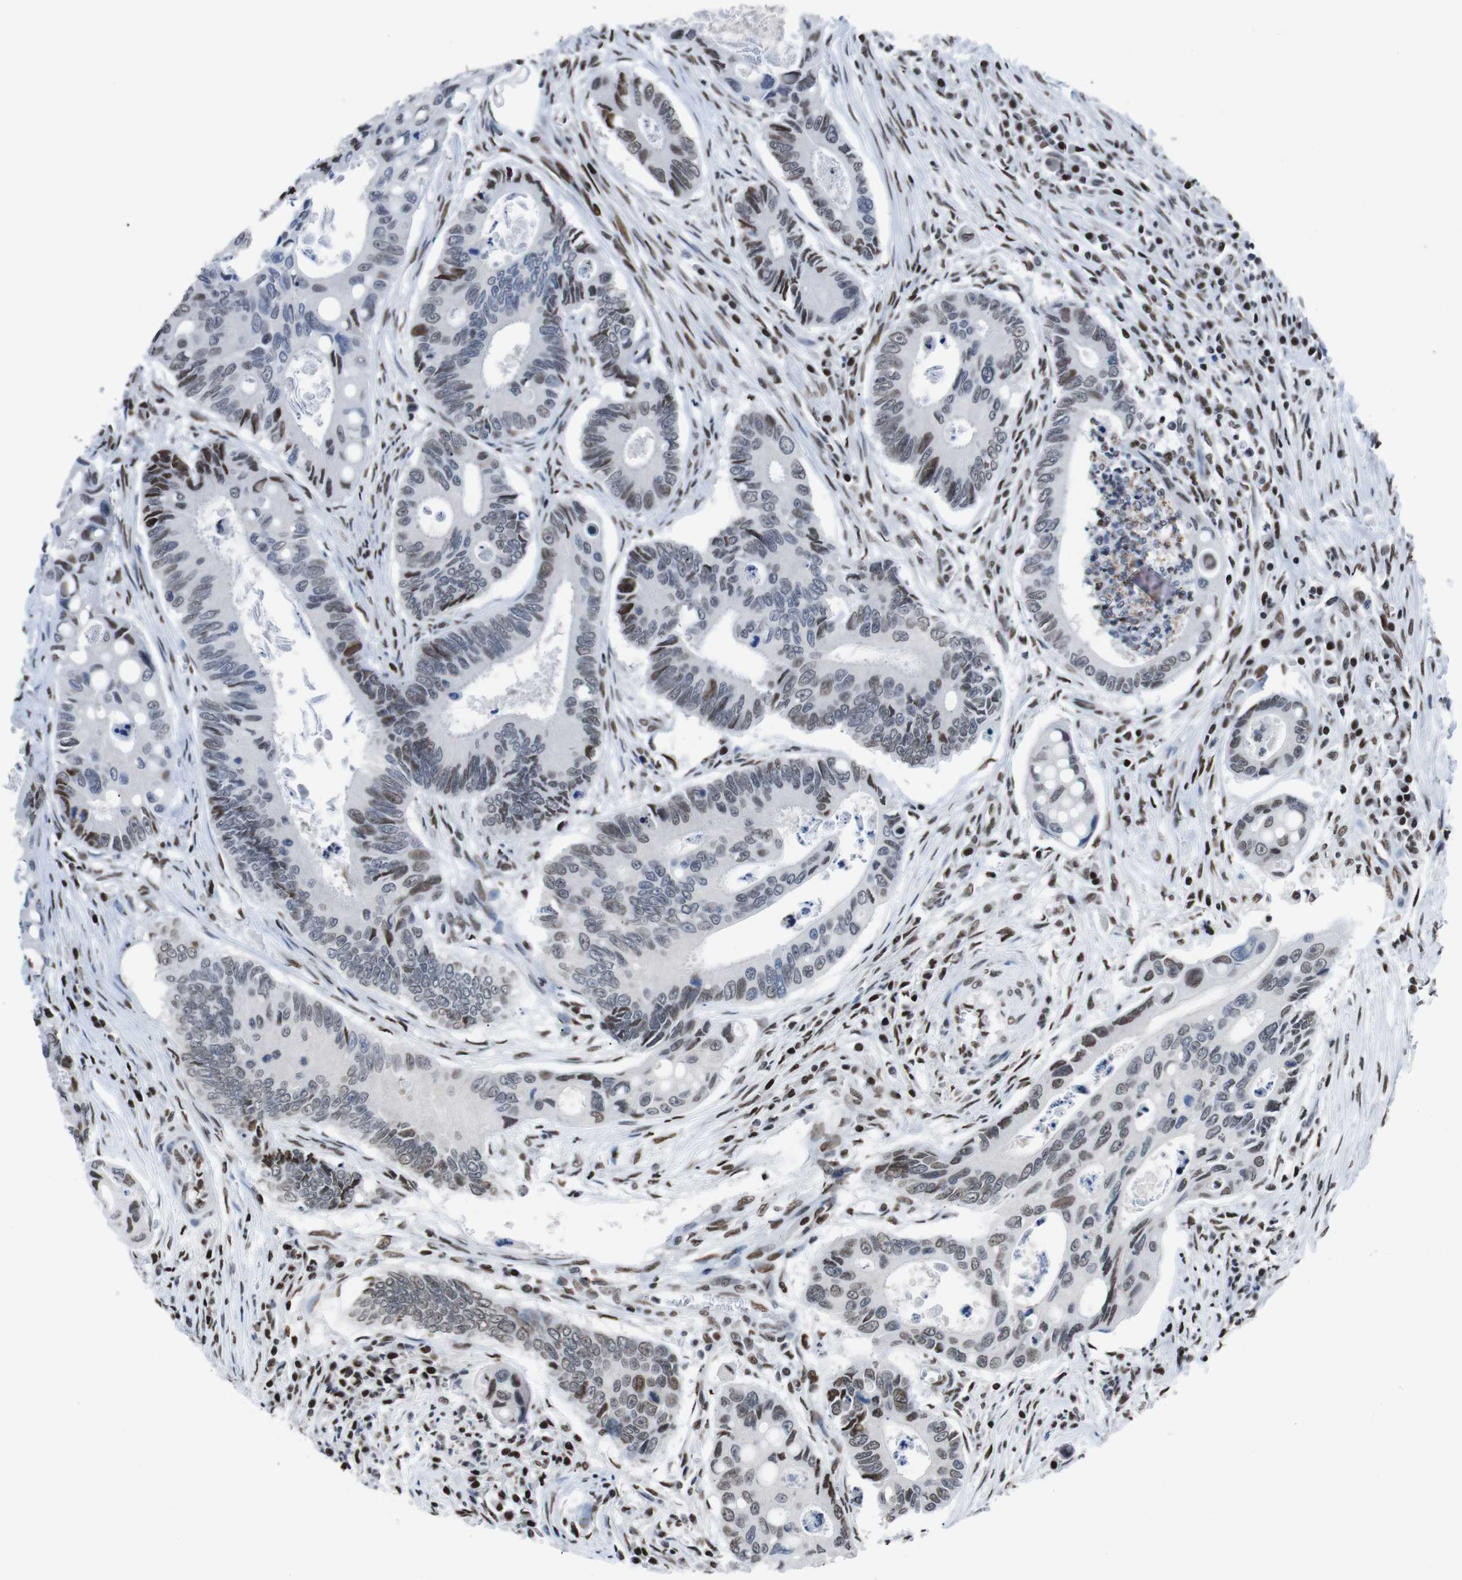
{"staining": {"intensity": "moderate", "quantity": "25%-75%", "location": "nuclear"}, "tissue": "colorectal cancer", "cell_type": "Tumor cells", "image_type": "cancer", "snomed": [{"axis": "morphology", "description": "Inflammation, NOS"}, {"axis": "morphology", "description": "Adenocarcinoma, NOS"}, {"axis": "topography", "description": "Colon"}], "caption": "A high-resolution photomicrograph shows immunohistochemistry staining of adenocarcinoma (colorectal), which reveals moderate nuclear staining in approximately 25%-75% of tumor cells. (Brightfield microscopy of DAB IHC at high magnification).", "gene": "PIP4P2", "patient": {"sex": "male", "age": 72}}